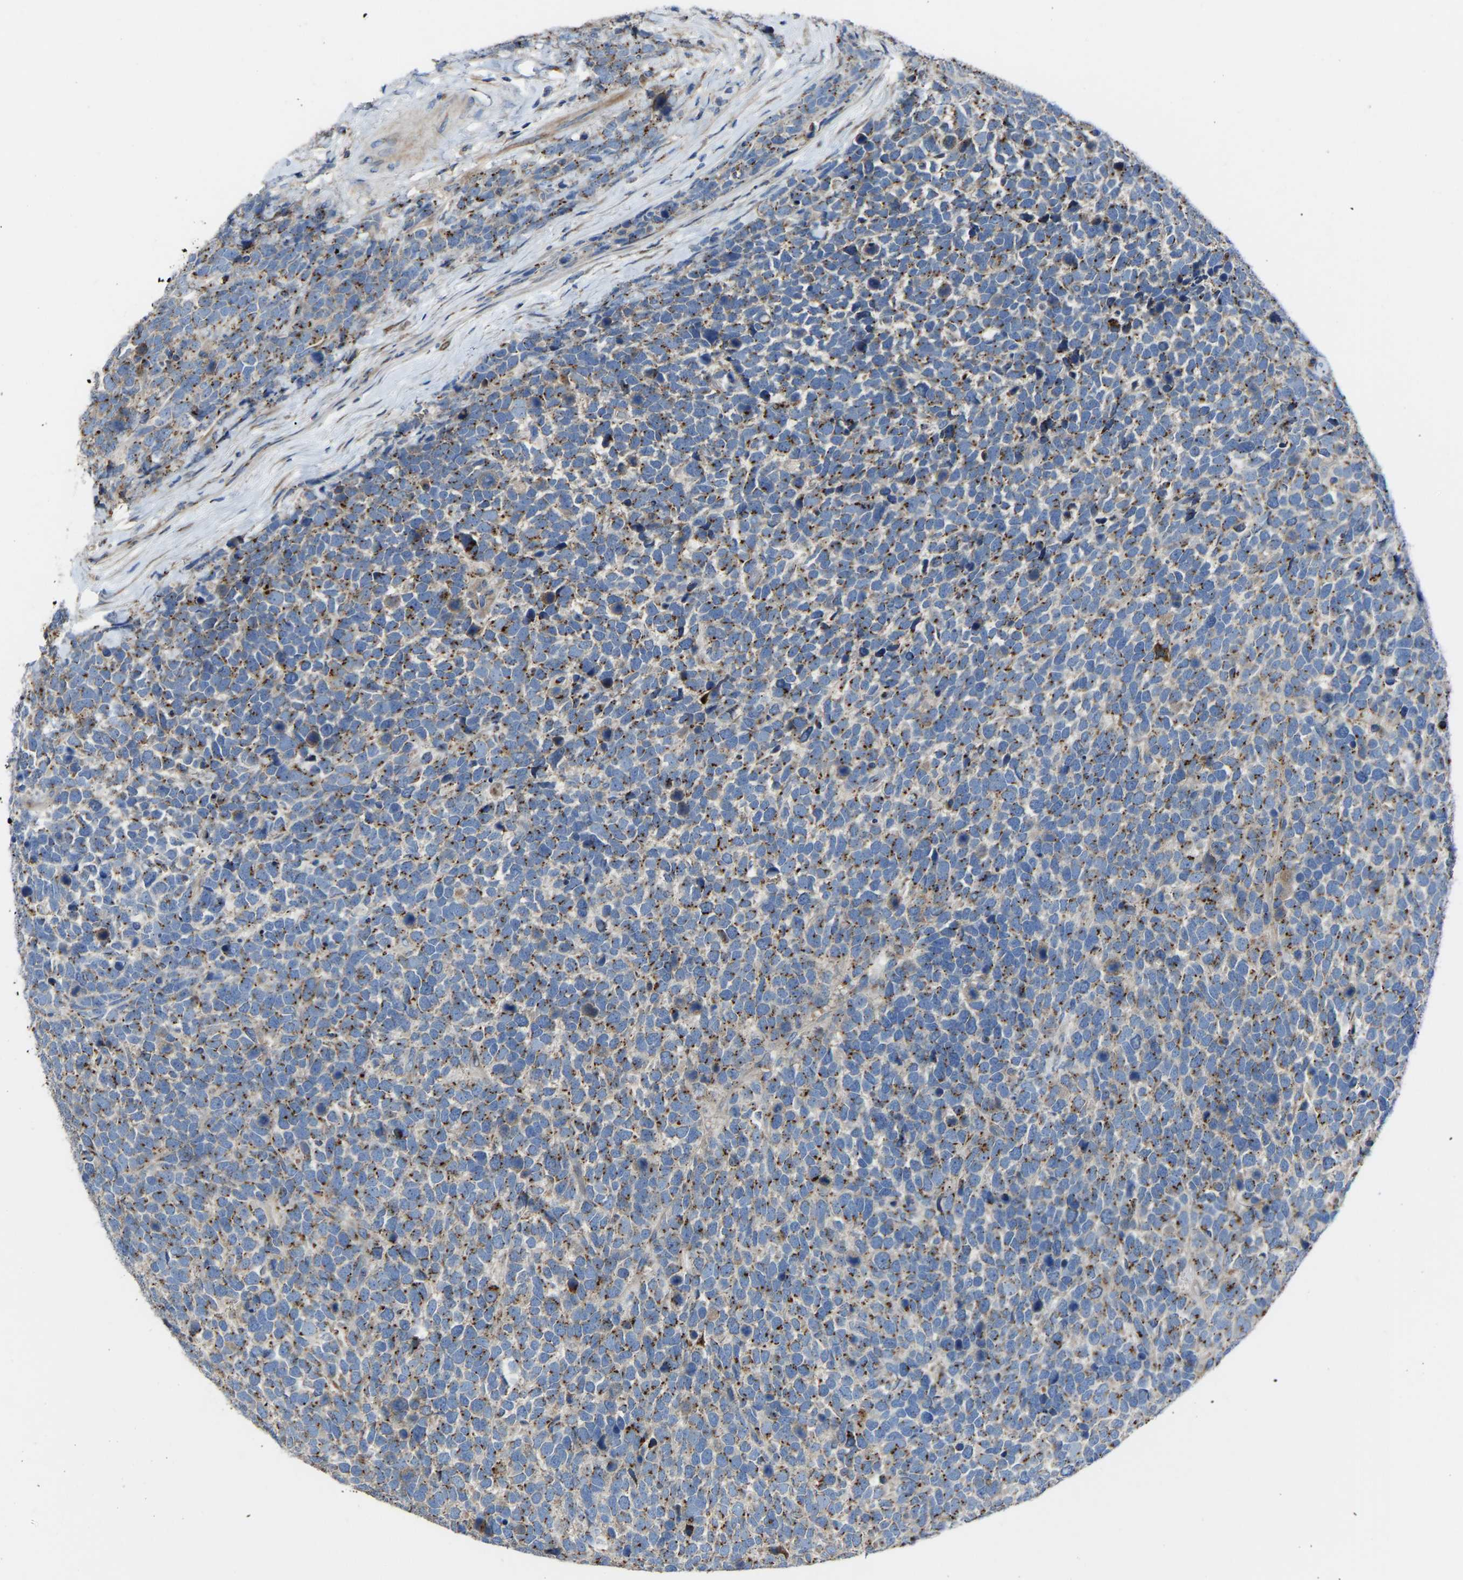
{"staining": {"intensity": "moderate", "quantity": ">75%", "location": "cytoplasmic/membranous"}, "tissue": "urothelial cancer", "cell_type": "Tumor cells", "image_type": "cancer", "snomed": [{"axis": "morphology", "description": "Urothelial carcinoma, High grade"}, {"axis": "topography", "description": "Urinary bladder"}], "caption": "Immunohistochemistry histopathology image of neoplastic tissue: urothelial carcinoma (high-grade) stained using immunohistochemistry displays medium levels of moderate protein expression localized specifically in the cytoplasmic/membranous of tumor cells, appearing as a cytoplasmic/membranous brown color.", "gene": "CANT1", "patient": {"sex": "female", "age": 82}}